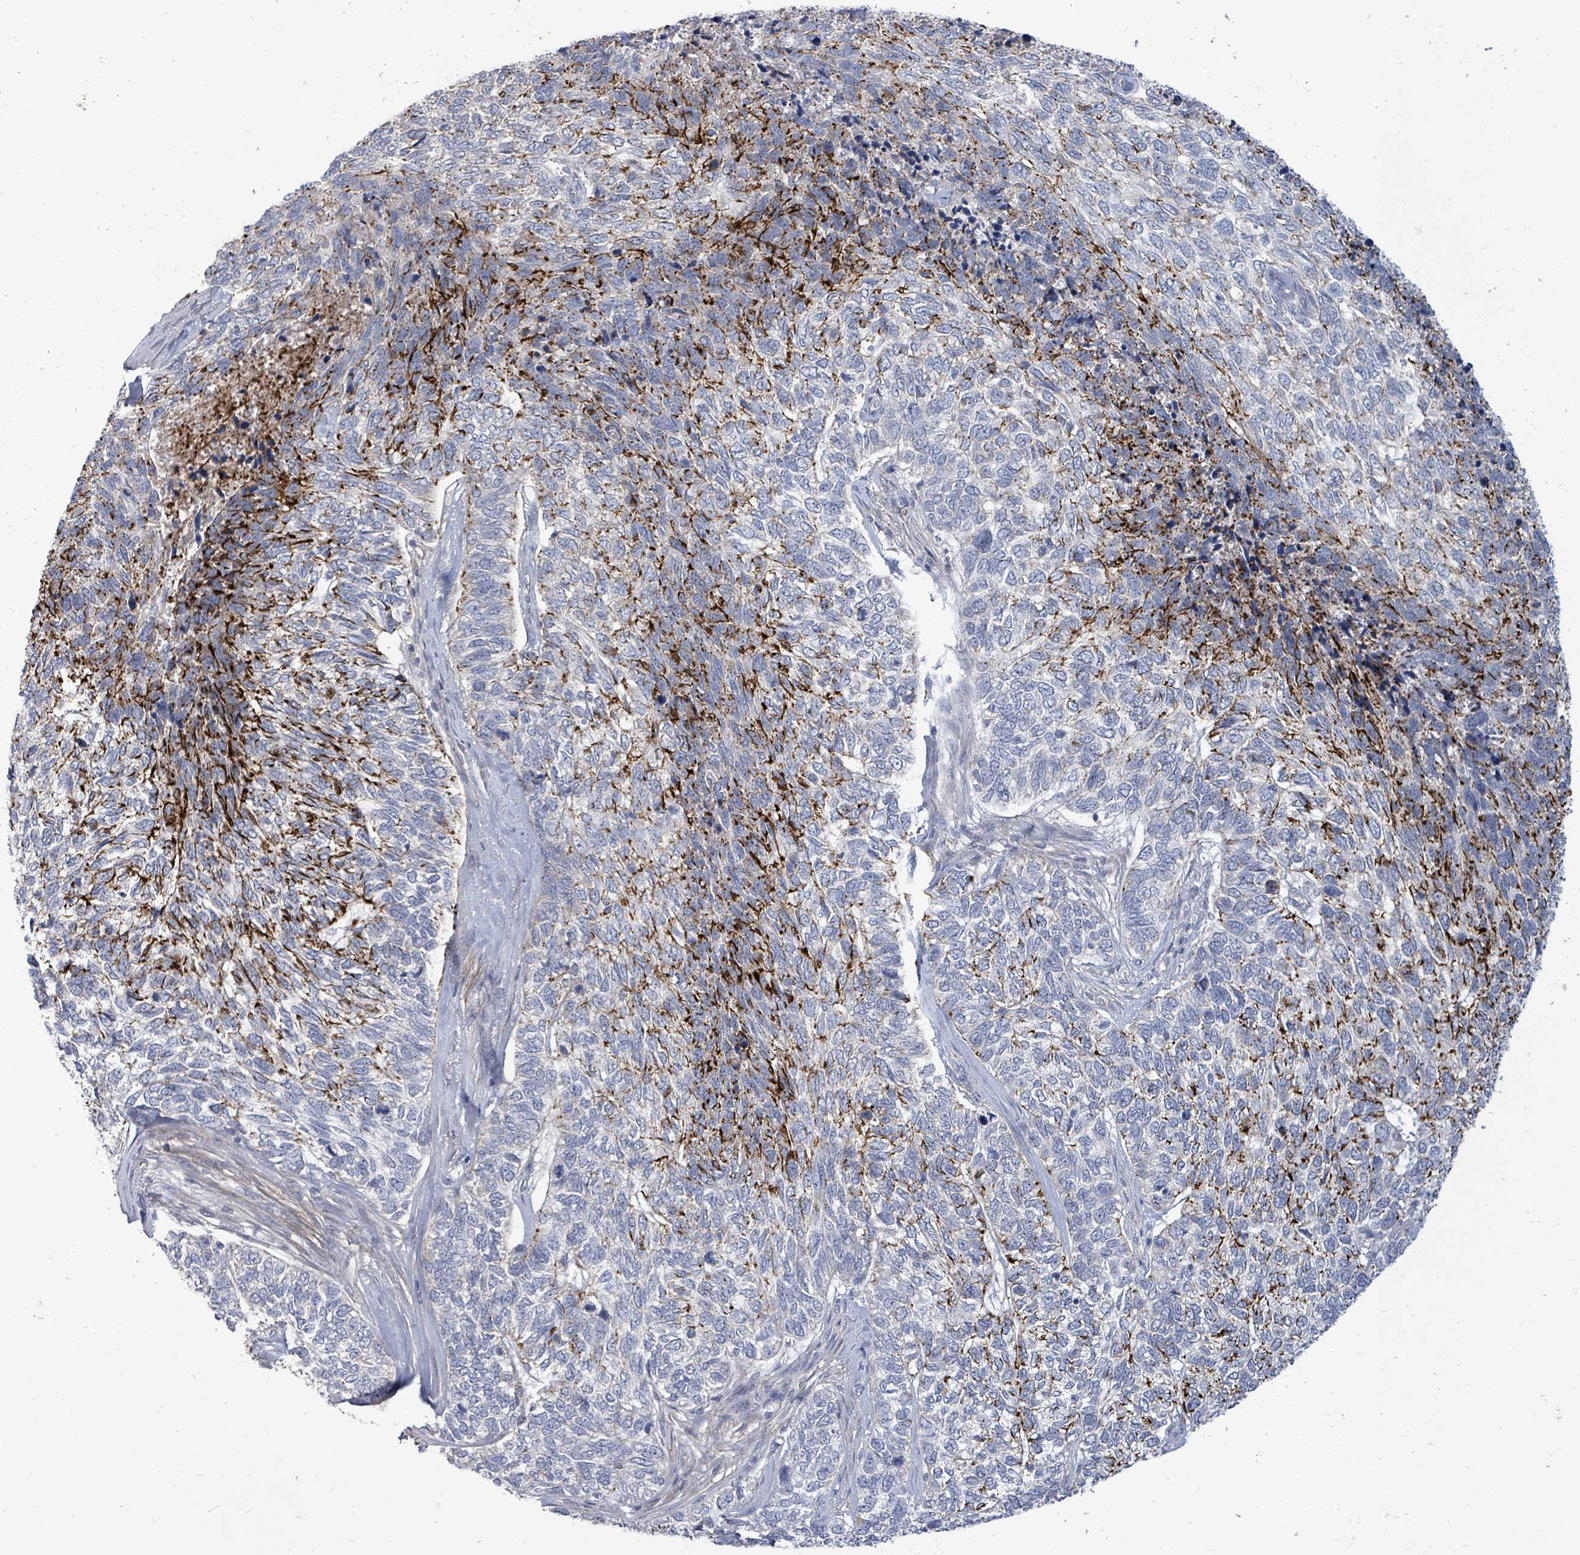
{"staining": {"intensity": "strong", "quantity": "25%-75%", "location": "cytoplasmic/membranous"}, "tissue": "skin cancer", "cell_type": "Tumor cells", "image_type": "cancer", "snomed": [{"axis": "morphology", "description": "Basal cell carcinoma"}, {"axis": "topography", "description": "Skin"}], "caption": "A photomicrograph showing strong cytoplasmic/membranous positivity in approximately 25%-75% of tumor cells in skin cancer (basal cell carcinoma), as visualized by brown immunohistochemical staining.", "gene": "ZFPM1", "patient": {"sex": "female", "age": 65}}